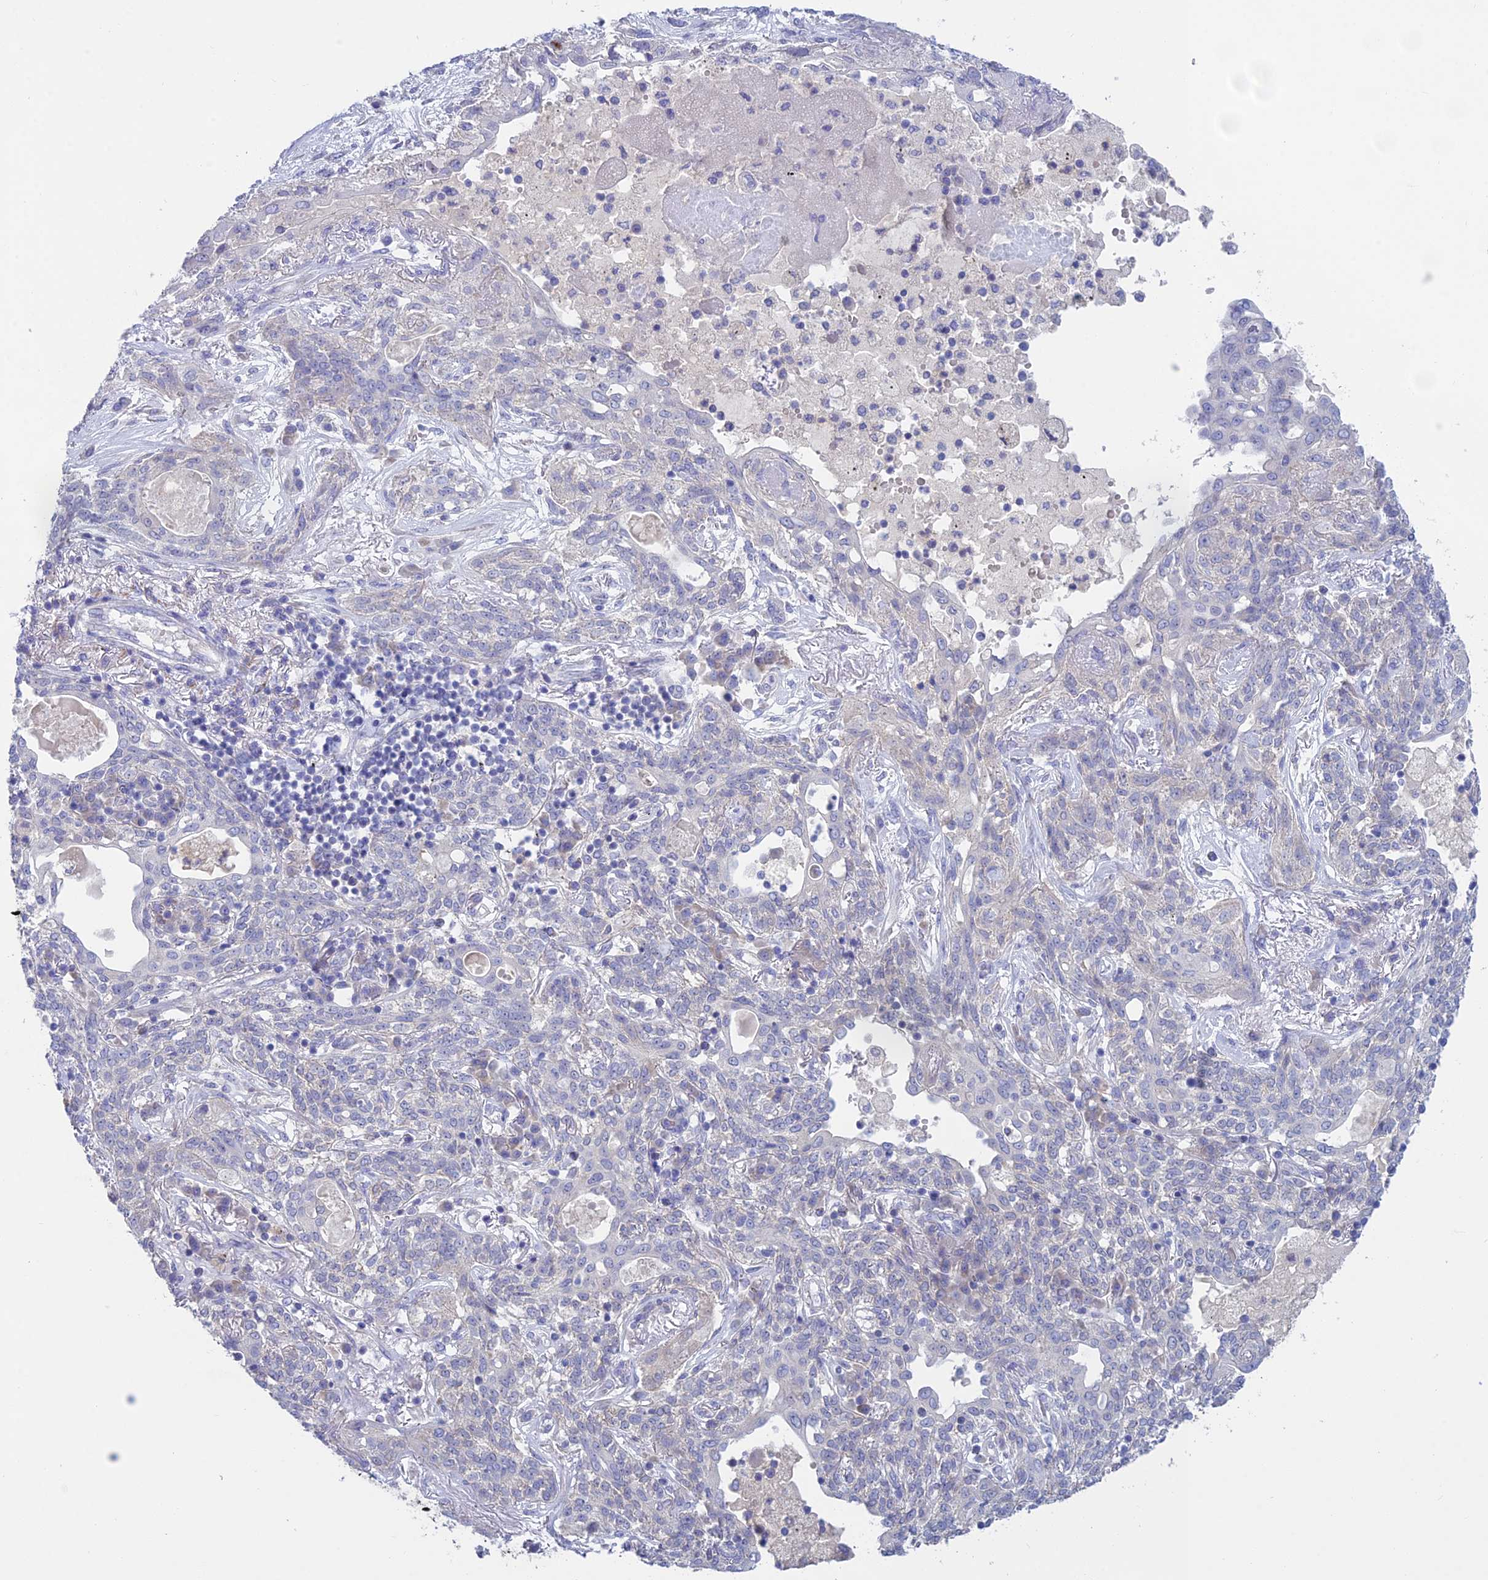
{"staining": {"intensity": "negative", "quantity": "none", "location": "none"}, "tissue": "lung cancer", "cell_type": "Tumor cells", "image_type": "cancer", "snomed": [{"axis": "morphology", "description": "Squamous cell carcinoma, NOS"}, {"axis": "topography", "description": "Lung"}], "caption": "The photomicrograph exhibits no staining of tumor cells in lung cancer (squamous cell carcinoma).", "gene": "XPO7", "patient": {"sex": "female", "age": 70}}